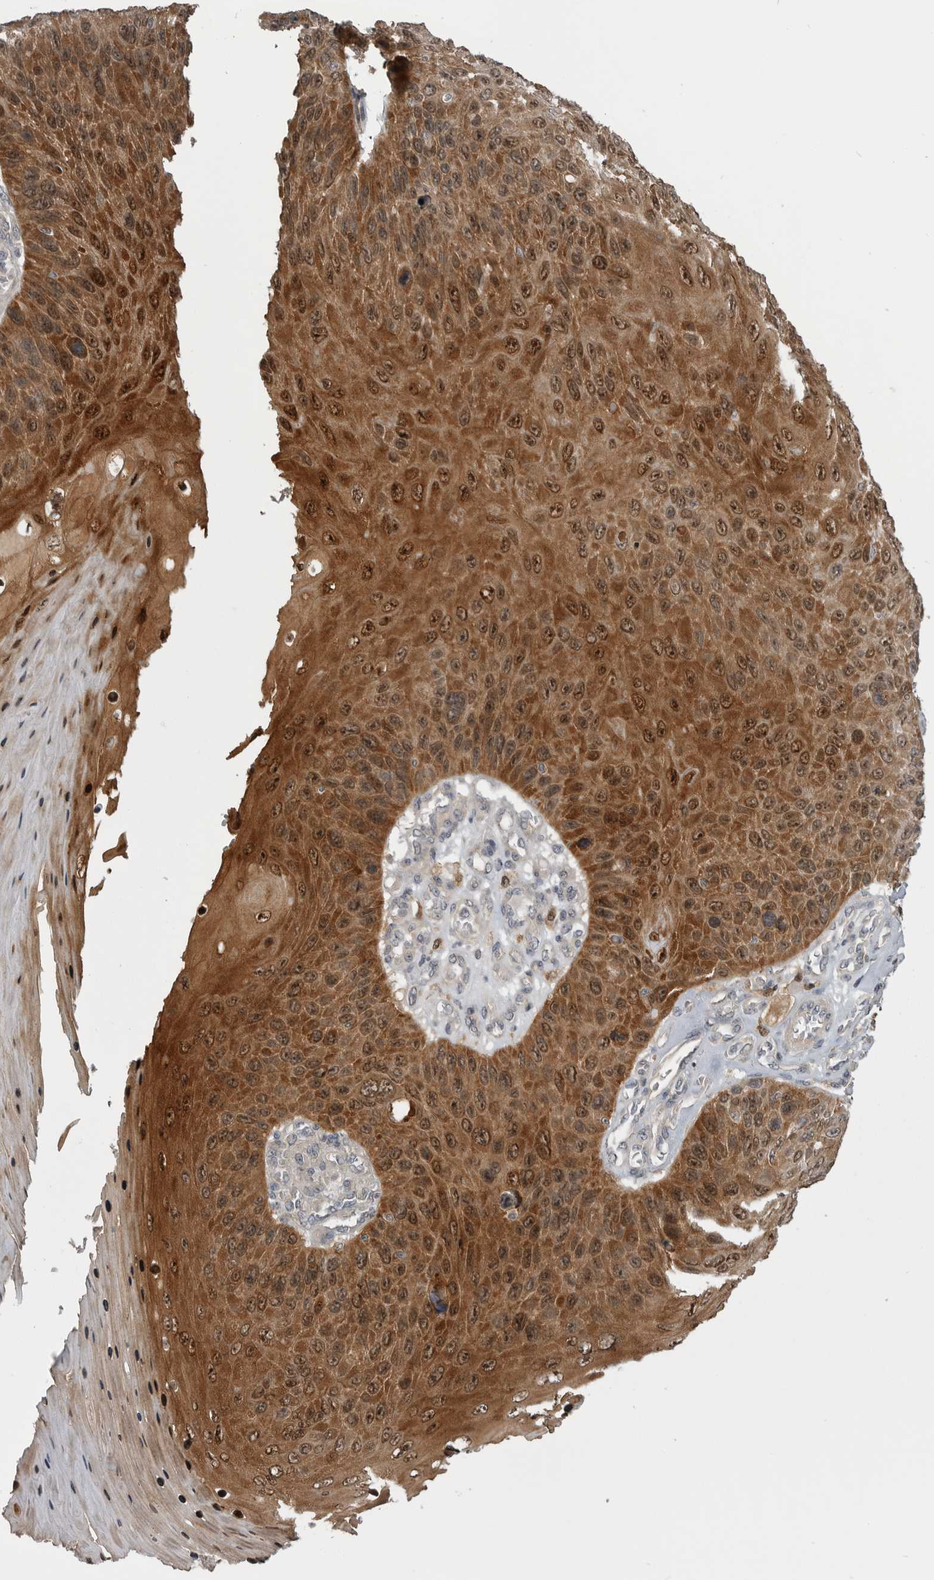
{"staining": {"intensity": "moderate", "quantity": ">75%", "location": "cytoplasmic/membranous,nuclear"}, "tissue": "skin cancer", "cell_type": "Tumor cells", "image_type": "cancer", "snomed": [{"axis": "morphology", "description": "Squamous cell carcinoma, NOS"}, {"axis": "topography", "description": "Skin"}], "caption": "Immunohistochemical staining of skin cancer (squamous cell carcinoma) displays medium levels of moderate cytoplasmic/membranous and nuclear protein expression in approximately >75% of tumor cells.", "gene": "MAPK13", "patient": {"sex": "female", "age": 88}}